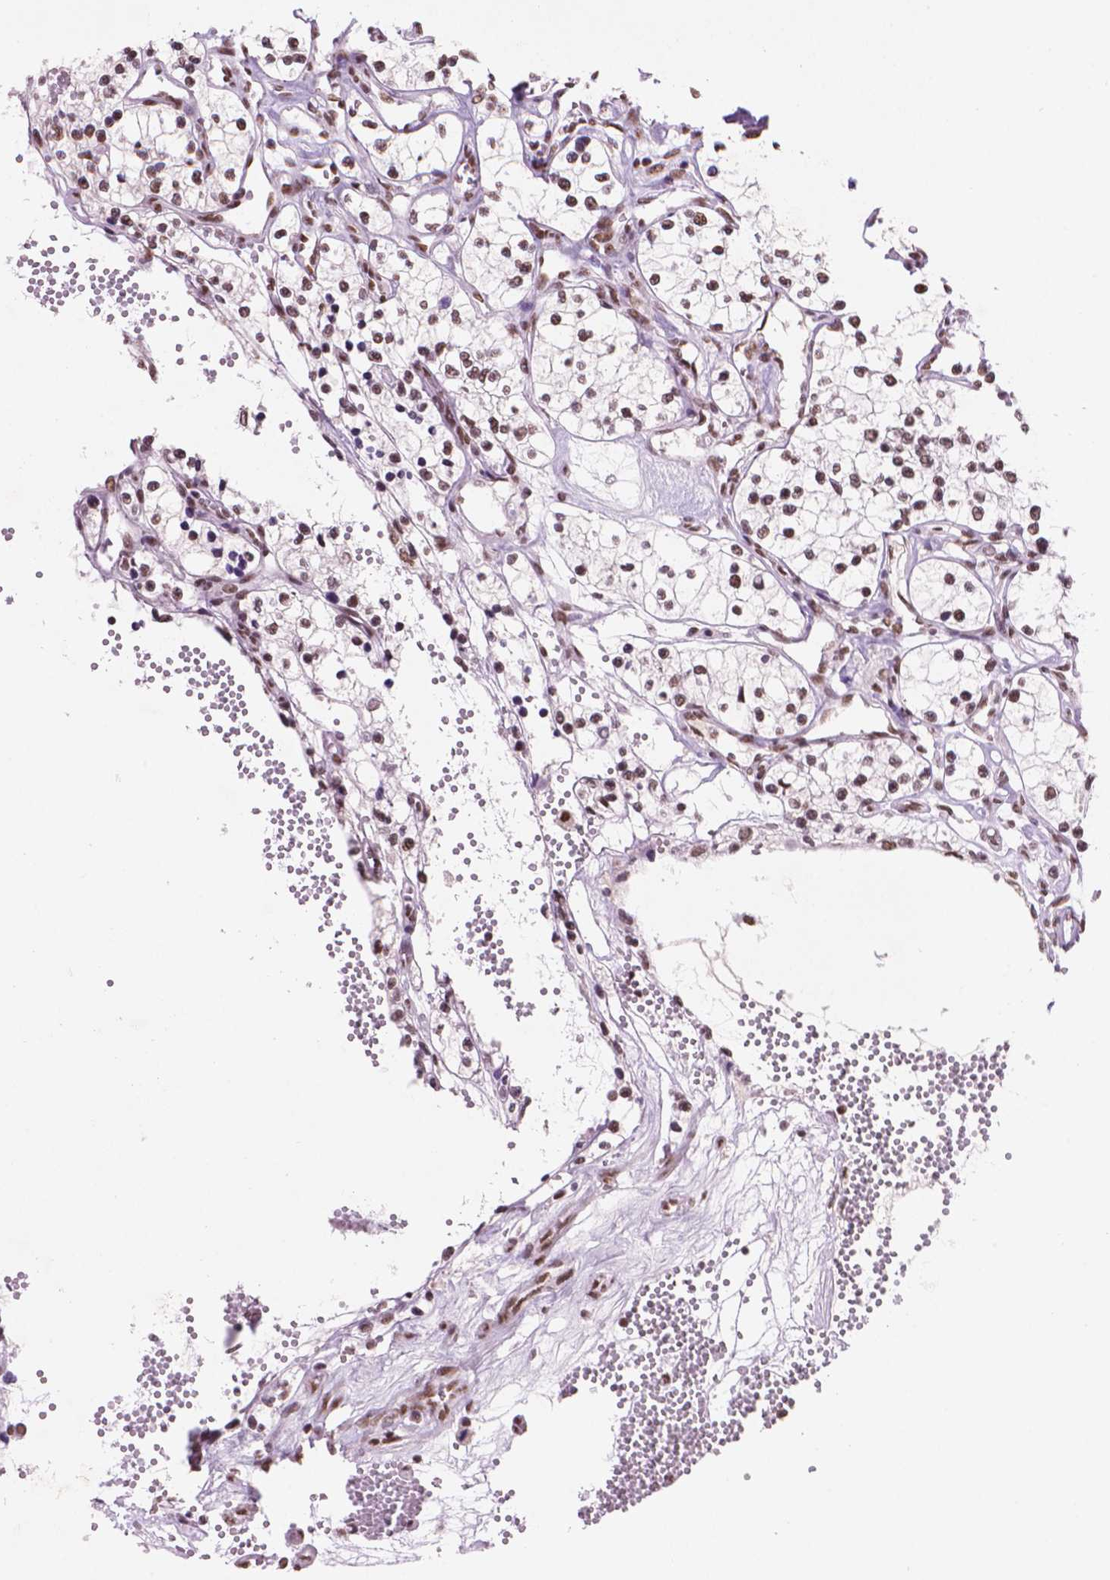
{"staining": {"intensity": "moderate", "quantity": ">75%", "location": "nuclear"}, "tissue": "renal cancer", "cell_type": "Tumor cells", "image_type": "cancer", "snomed": [{"axis": "morphology", "description": "Adenocarcinoma, NOS"}, {"axis": "topography", "description": "Kidney"}], "caption": "An image showing moderate nuclear staining in about >75% of tumor cells in adenocarcinoma (renal), as visualized by brown immunohistochemical staining.", "gene": "RPA4", "patient": {"sex": "female", "age": 69}}